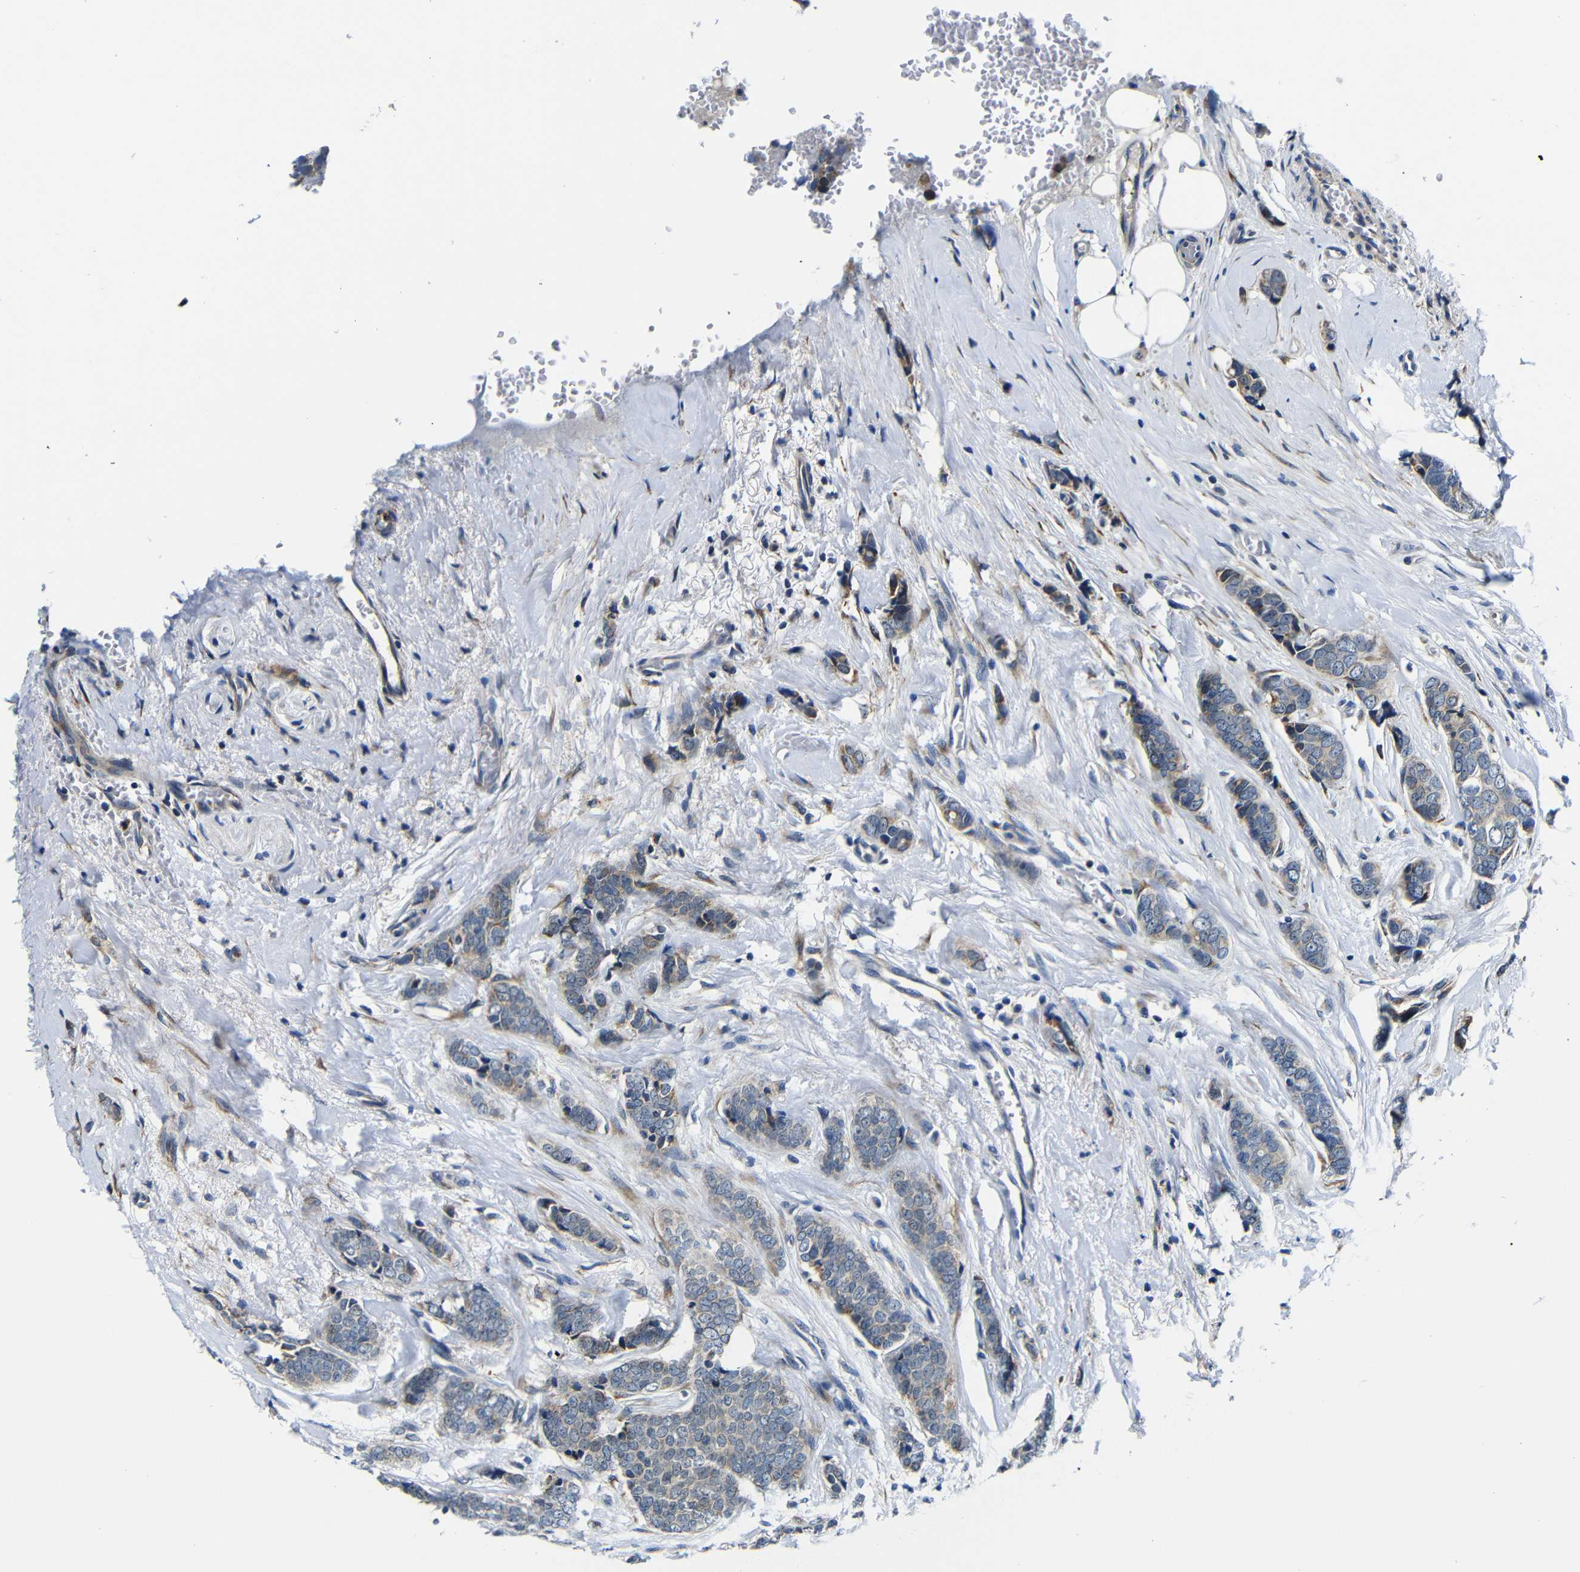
{"staining": {"intensity": "weak", "quantity": ">75%", "location": "cytoplasmic/membranous"}, "tissue": "breast cancer", "cell_type": "Tumor cells", "image_type": "cancer", "snomed": [{"axis": "morphology", "description": "Lobular carcinoma"}, {"axis": "topography", "description": "Skin"}, {"axis": "topography", "description": "Breast"}], "caption": "This is a histology image of immunohistochemistry staining of breast lobular carcinoma, which shows weak expression in the cytoplasmic/membranous of tumor cells.", "gene": "FKBP14", "patient": {"sex": "female", "age": 46}}